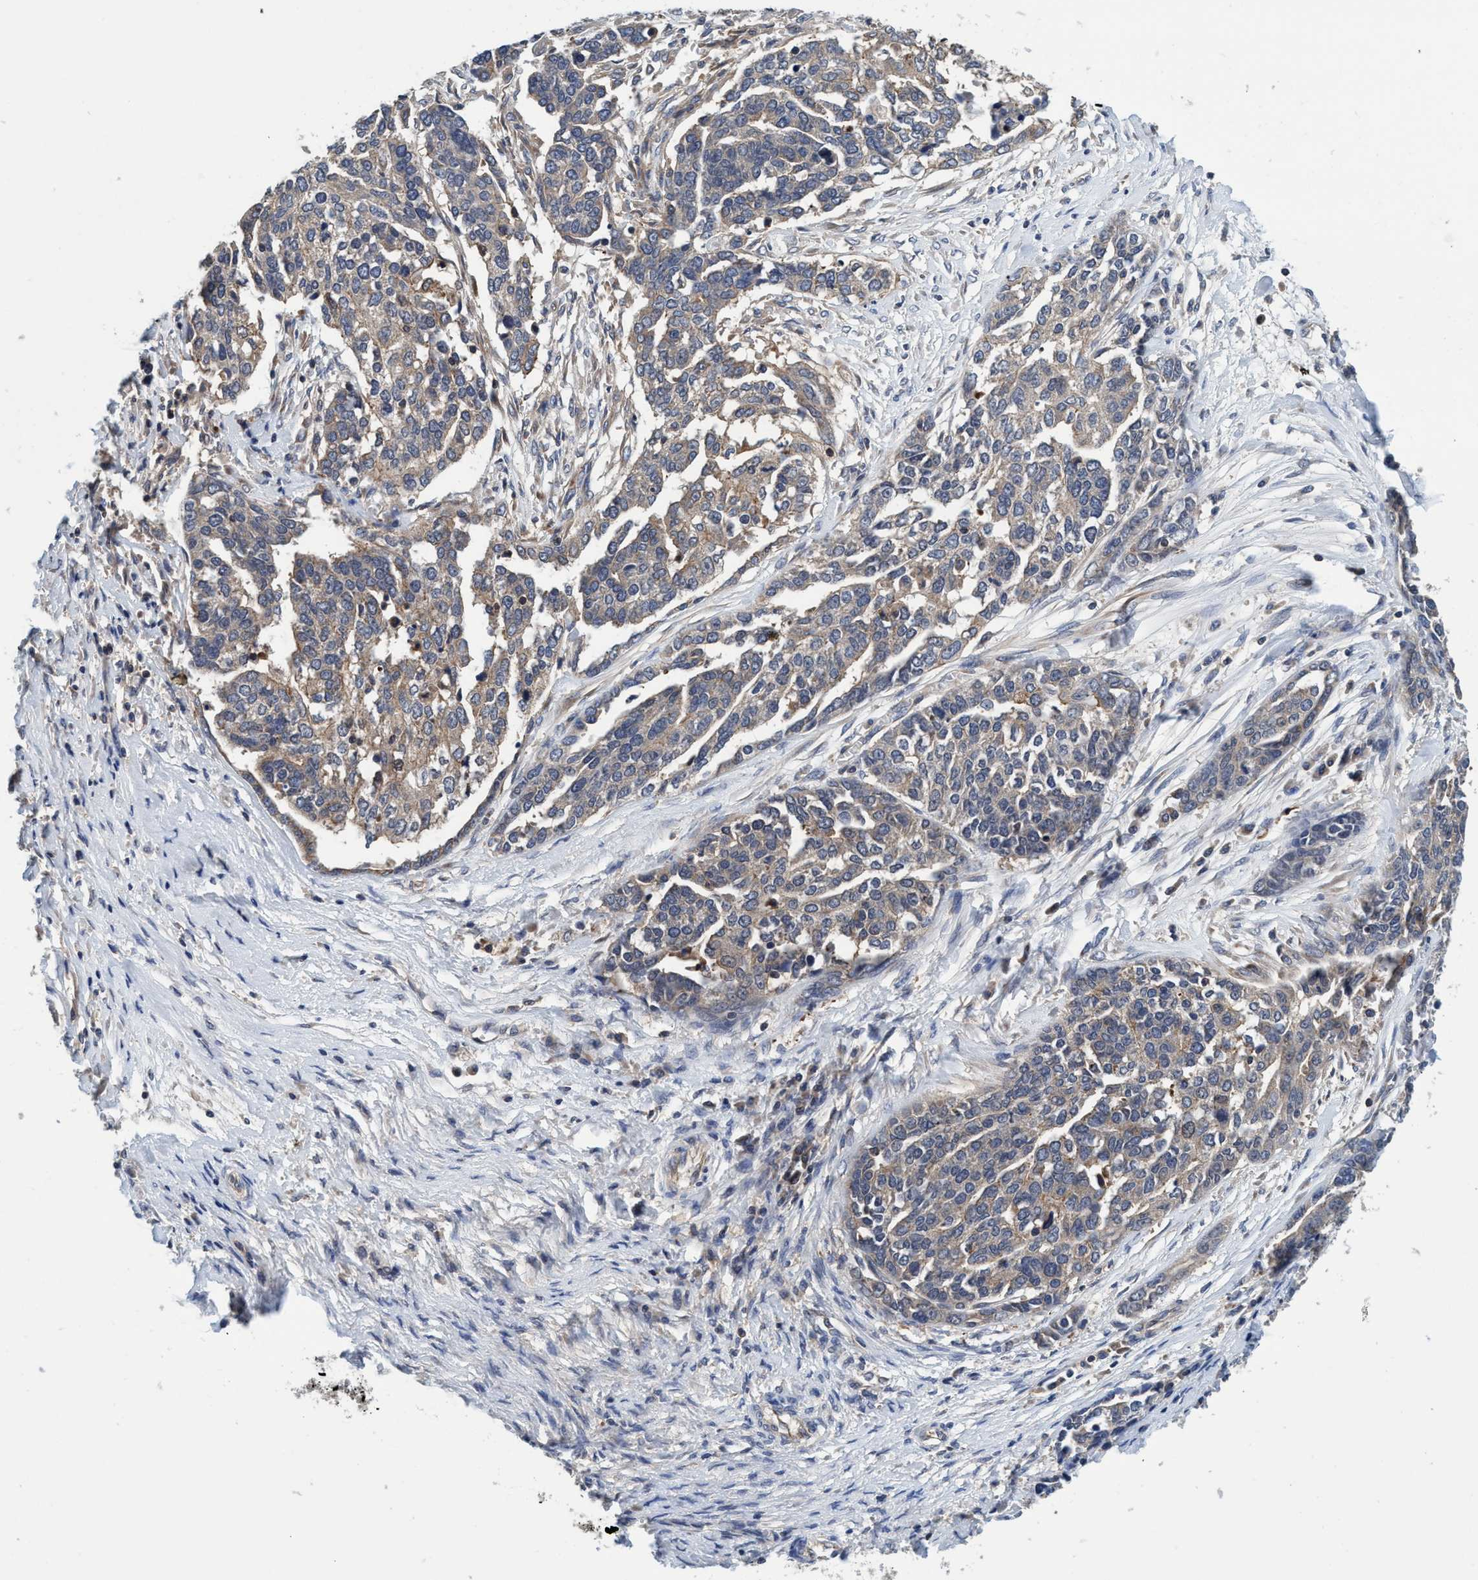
{"staining": {"intensity": "weak", "quantity": "25%-75%", "location": "cytoplasmic/membranous"}, "tissue": "ovarian cancer", "cell_type": "Tumor cells", "image_type": "cancer", "snomed": [{"axis": "morphology", "description": "Cystadenocarcinoma, serous, NOS"}, {"axis": "topography", "description": "Ovary"}], "caption": "Ovarian serous cystadenocarcinoma tissue reveals weak cytoplasmic/membranous expression in approximately 25%-75% of tumor cells, visualized by immunohistochemistry.", "gene": "CALCOCO2", "patient": {"sex": "female", "age": 44}}